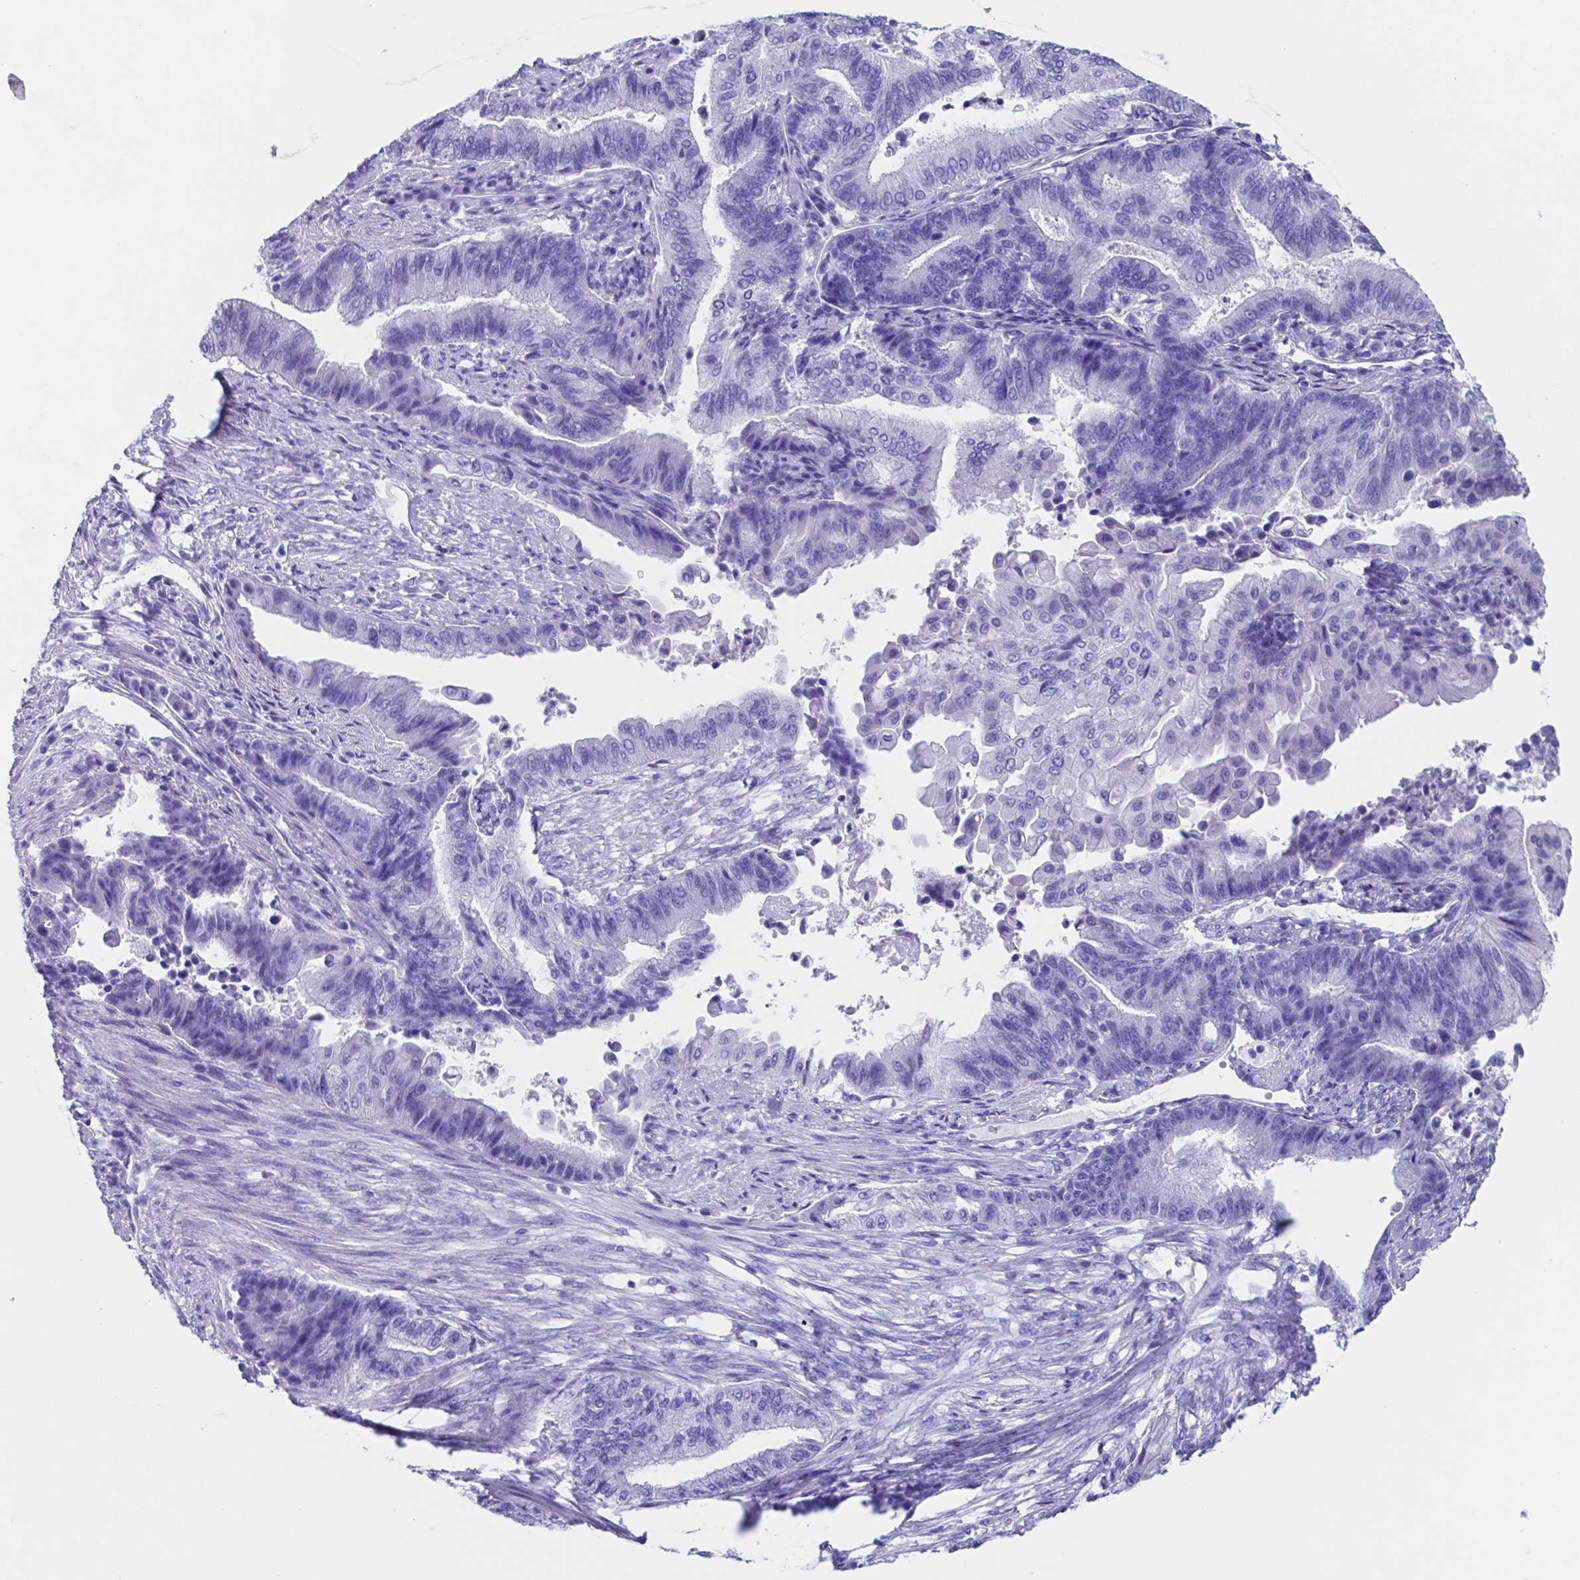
{"staining": {"intensity": "negative", "quantity": "none", "location": "none"}, "tissue": "endometrial cancer", "cell_type": "Tumor cells", "image_type": "cancer", "snomed": [{"axis": "morphology", "description": "Adenocarcinoma, NOS"}, {"axis": "topography", "description": "Uterus"}, {"axis": "topography", "description": "Endometrium"}], "caption": "Immunohistochemical staining of human endometrial cancer exhibits no significant staining in tumor cells.", "gene": "DNAAF8", "patient": {"sex": "female", "age": 54}}